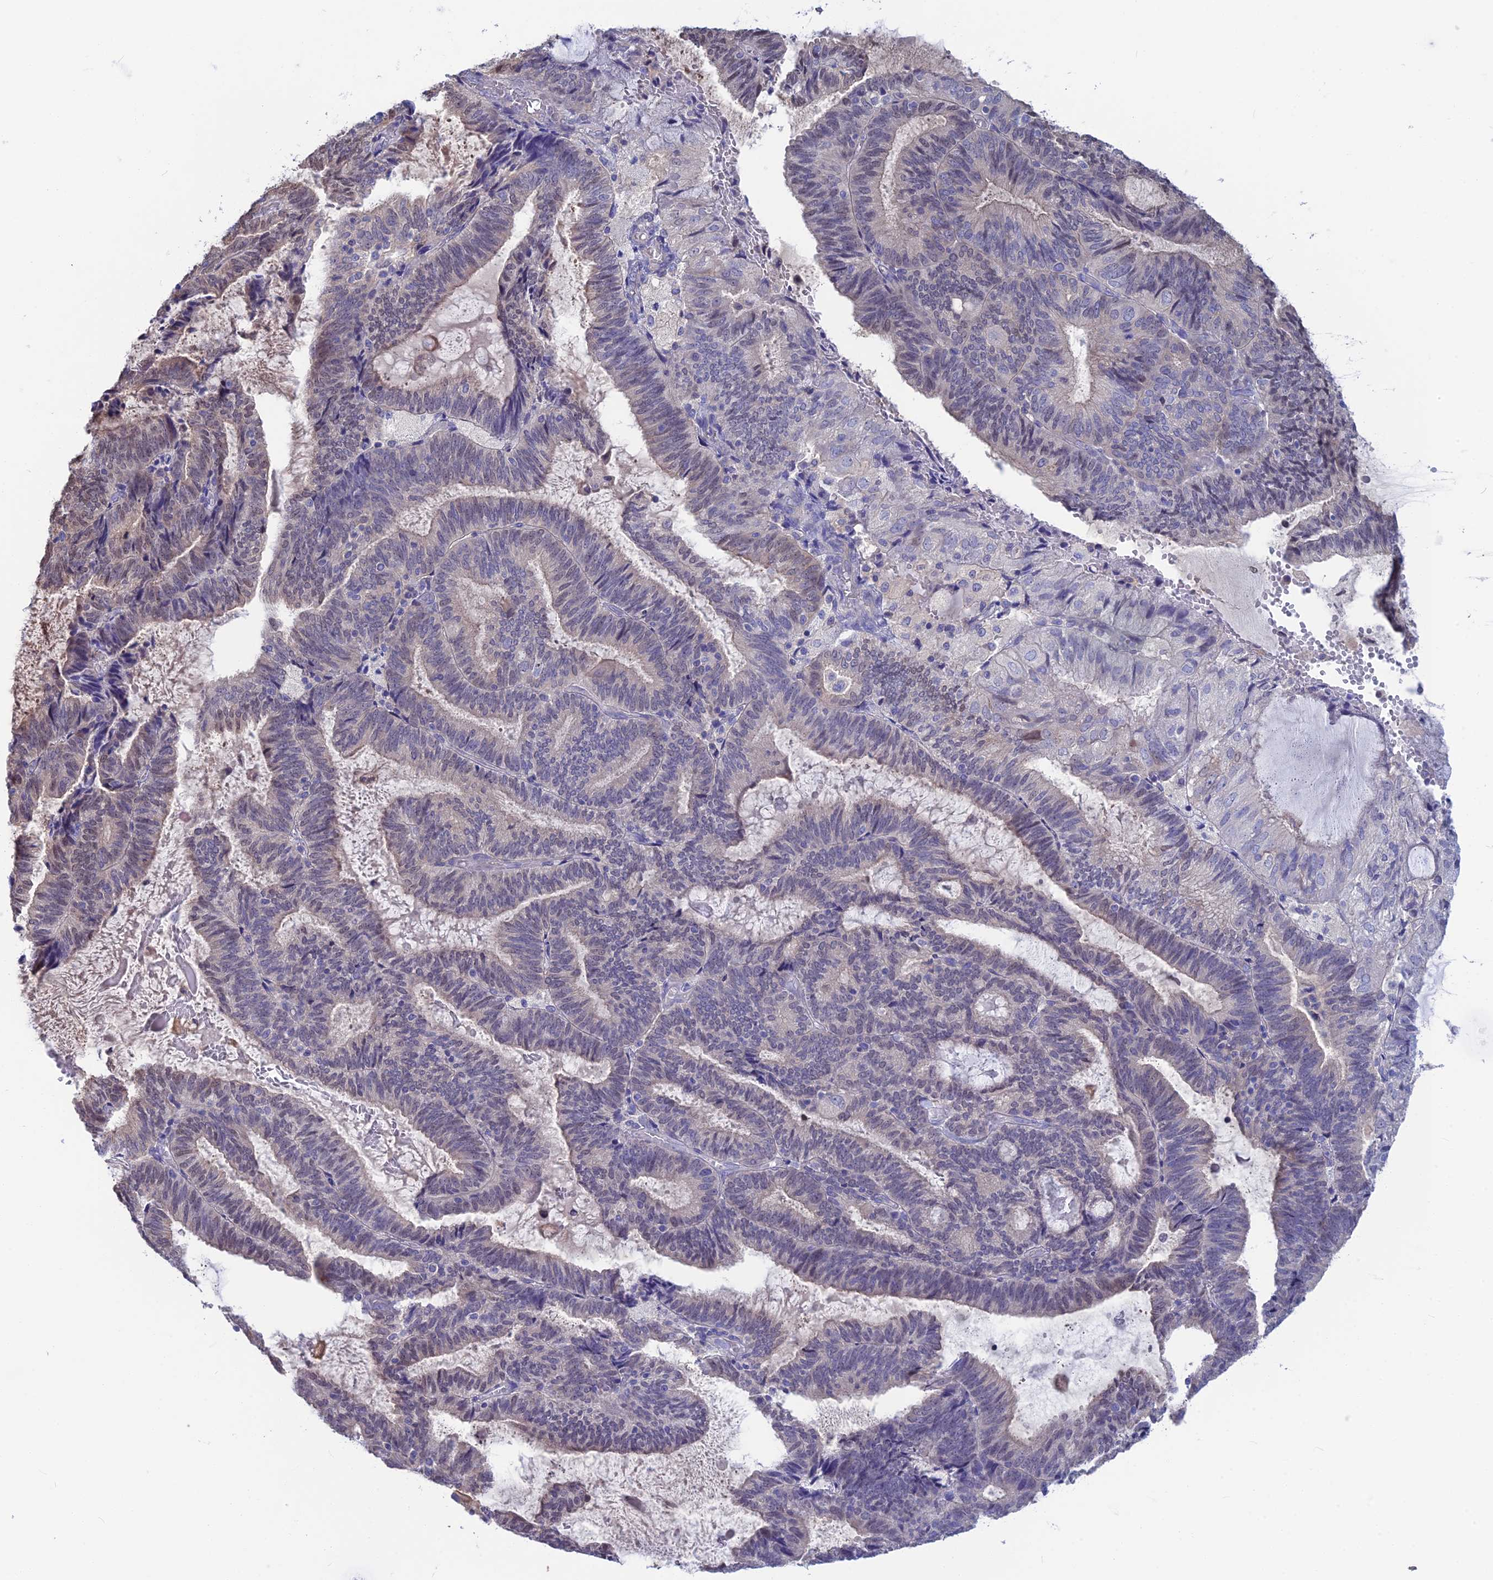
{"staining": {"intensity": "weak", "quantity": "<25%", "location": "nuclear"}, "tissue": "endometrial cancer", "cell_type": "Tumor cells", "image_type": "cancer", "snomed": [{"axis": "morphology", "description": "Adenocarcinoma, NOS"}, {"axis": "topography", "description": "Endometrium"}], "caption": "Endometrial adenocarcinoma was stained to show a protein in brown. There is no significant positivity in tumor cells. (IHC, brightfield microscopy, high magnification).", "gene": "SNAP91", "patient": {"sex": "female", "age": 81}}